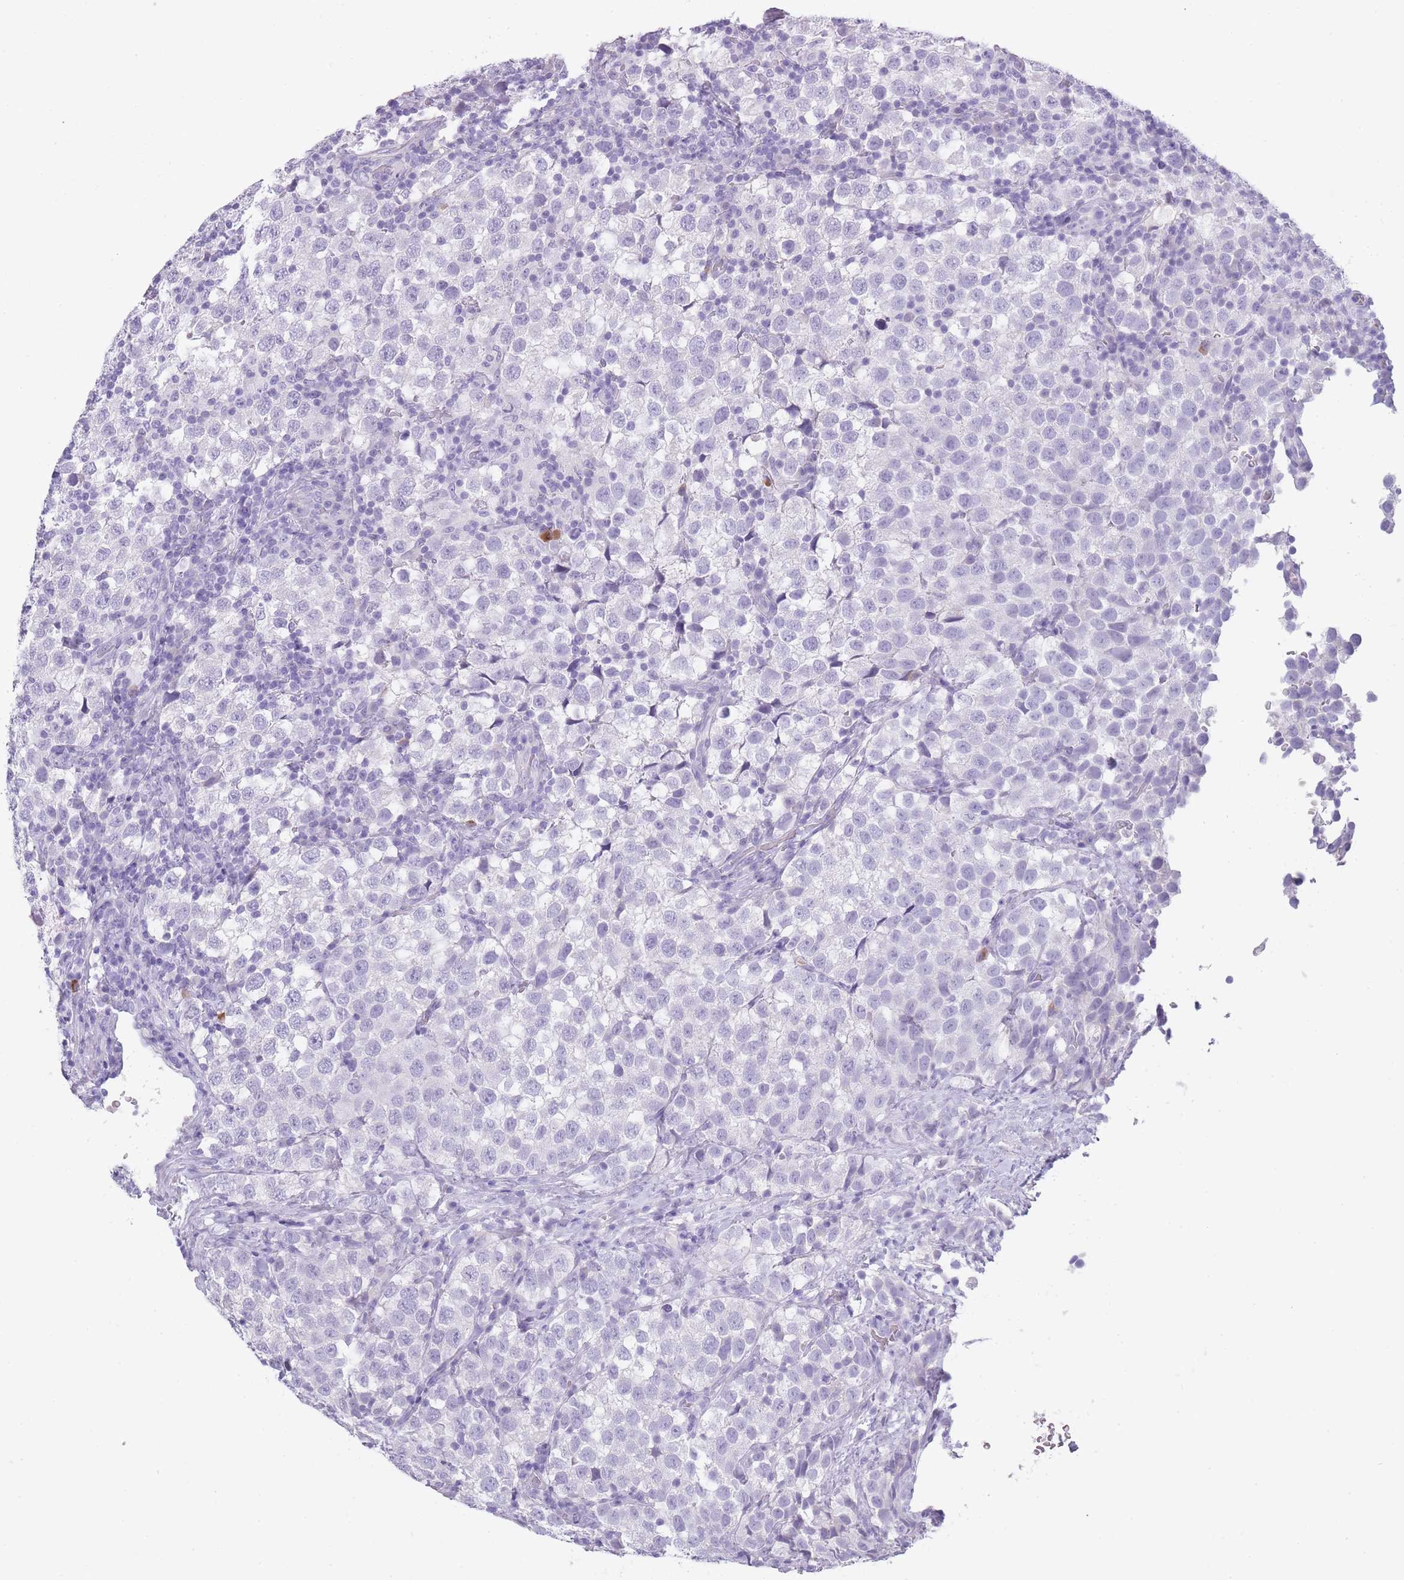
{"staining": {"intensity": "negative", "quantity": "none", "location": "none"}, "tissue": "testis cancer", "cell_type": "Tumor cells", "image_type": "cancer", "snomed": [{"axis": "morphology", "description": "Seminoma, NOS"}, {"axis": "topography", "description": "Testis"}], "caption": "Immunohistochemical staining of seminoma (testis) reveals no significant expression in tumor cells. (Immunohistochemistry, brightfield microscopy, high magnification).", "gene": "TCP11", "patient": {"sex": "male", "age": 34}}